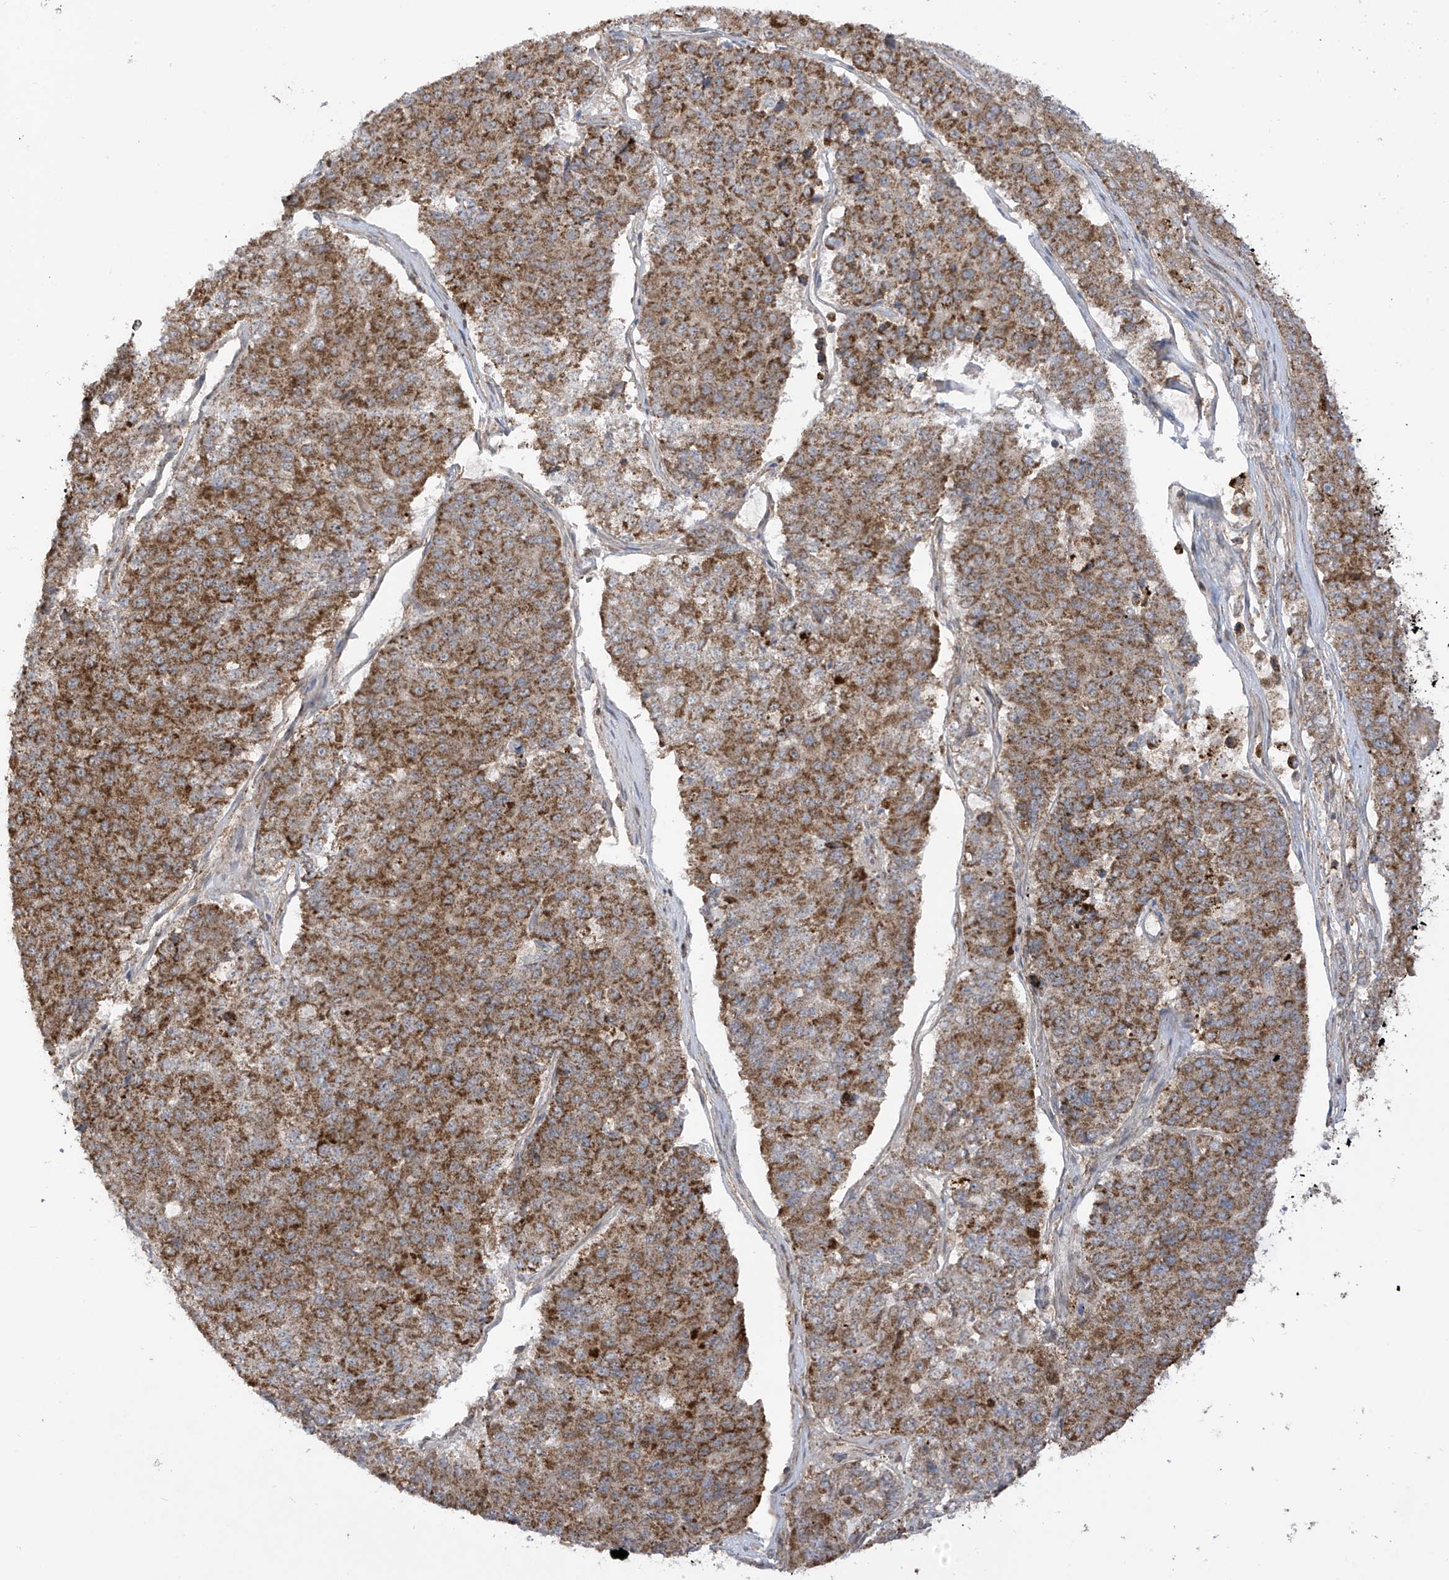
{"staining": {"intensity": "strong", "quantity": ">75%", "location": "cytoplasmic/membranous"}, "tissue": "pancreatic cancer", "cell_type": "Tumor cells", "image_type": "cancer", "snomed": [{"axis": "morphology", "description": "Adenocarcinoma, NOS"}, {"axis": "topography", "description": "Pancreas"}], "caption": "Protein analysis of pancreatic adenocarcinoma tissue demonstrates strong cytoplasmic/membranous expression in about >75% of tumor cells.", "gene": "REPS1", "patient": {"sex": "male", "age": 50}}